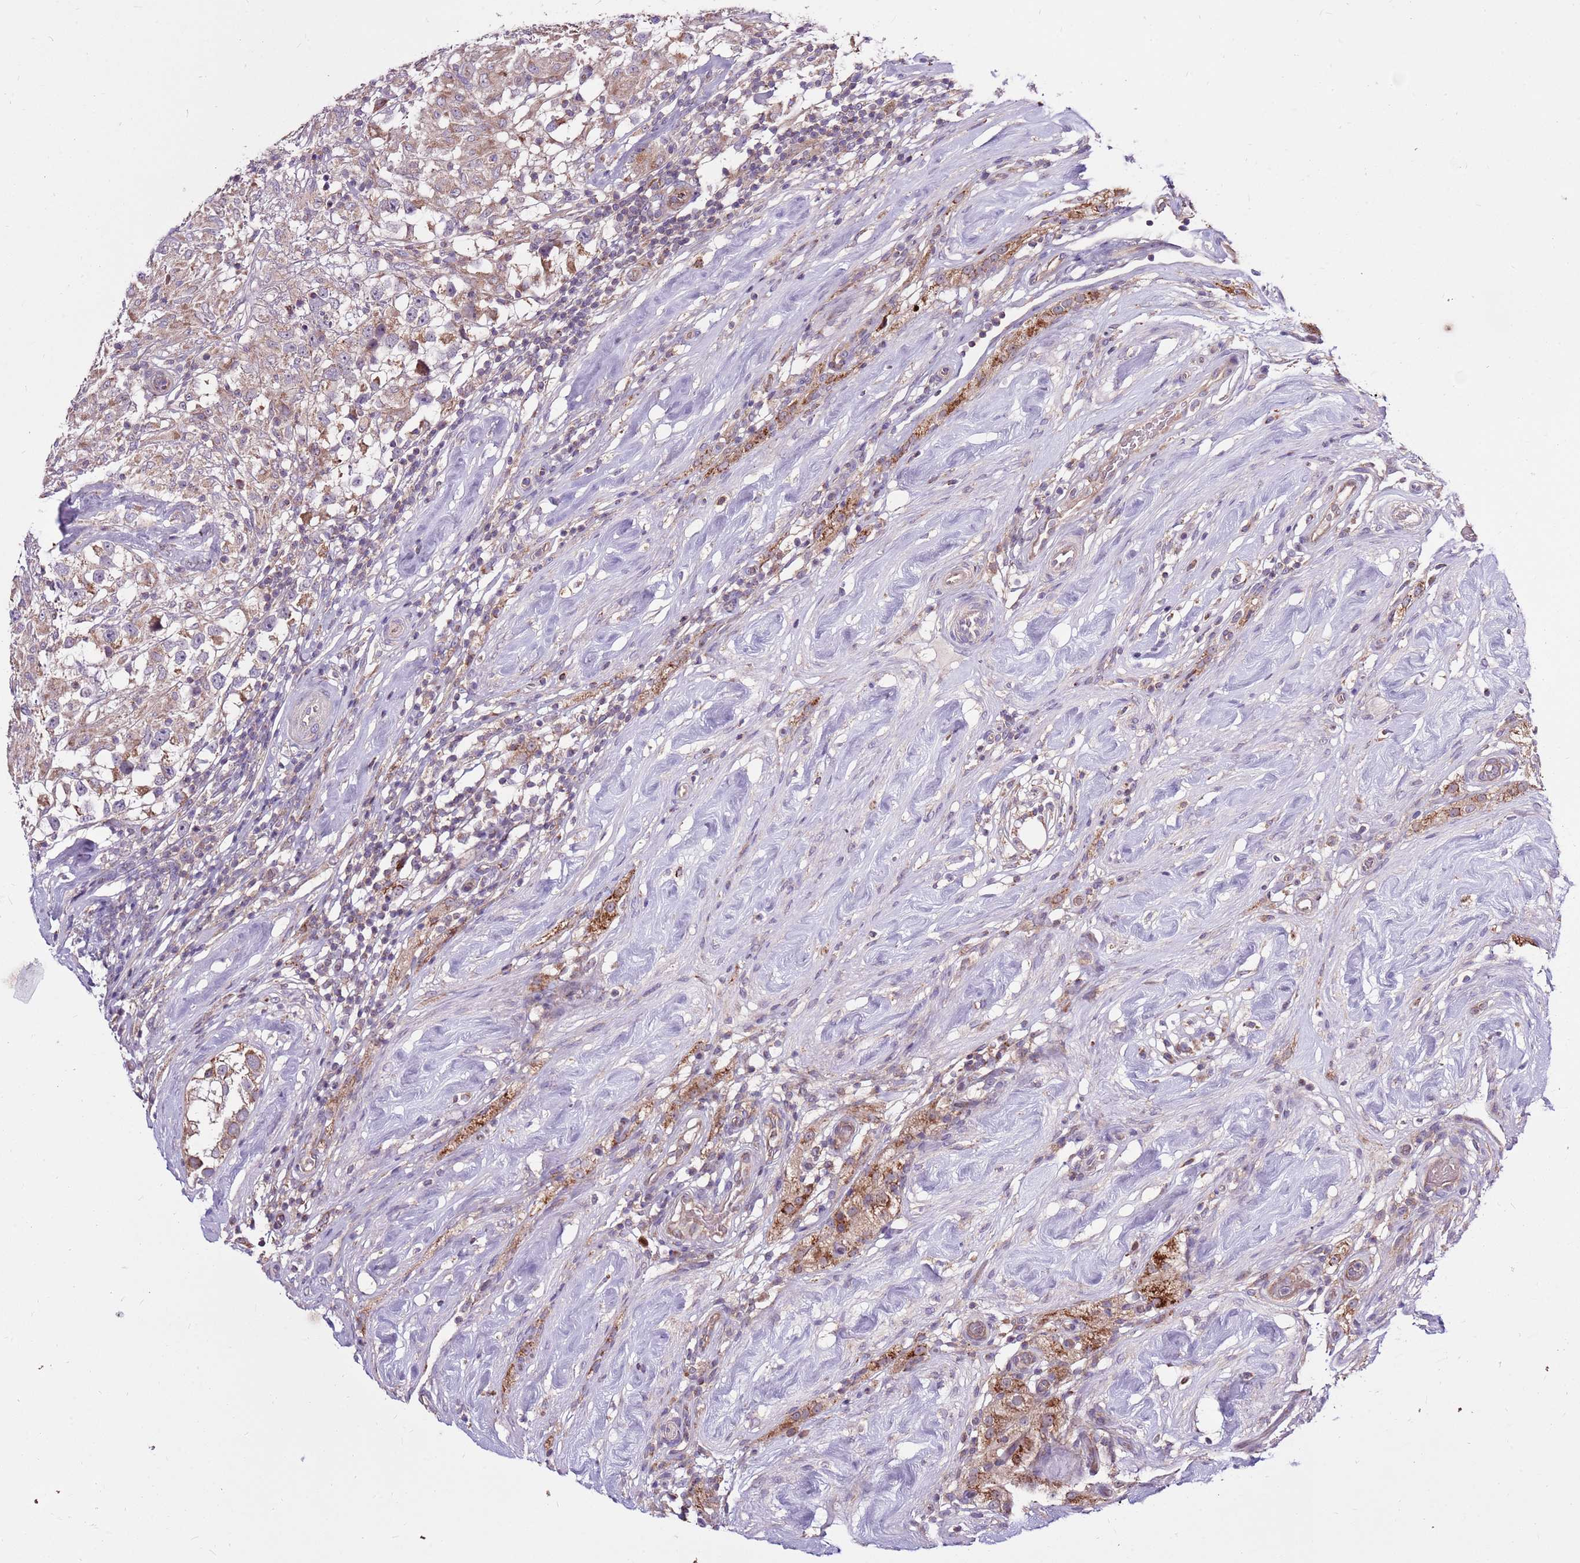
{"staining": {"intensity": "weak", "quantity": ">75%", "location": "cytoplasmic/membranous"}, "tissue": "testis cancer", "cell_type": "Tumor cells", "image_type": "cancer", "snomed": [{"axis": "morphology", "description": "Seminoma, NOS"}, {"axis": "topography", "description": "Testis"}], "caption": "Immunohistochemical staining of testis cancer (seminoma) displays low levels of weak cytoplasmic/membranous protein positivity in about >75% of tumor cells. The staining was performed using DAB (3,3'-diaminobenzidine) to visualize the protein expression in brown, while the nuclei were stained in blue with hematoxylin (Magnification: 20x).", "gene": "SMG1", "patient": {"sex": "male", "age": 46}}